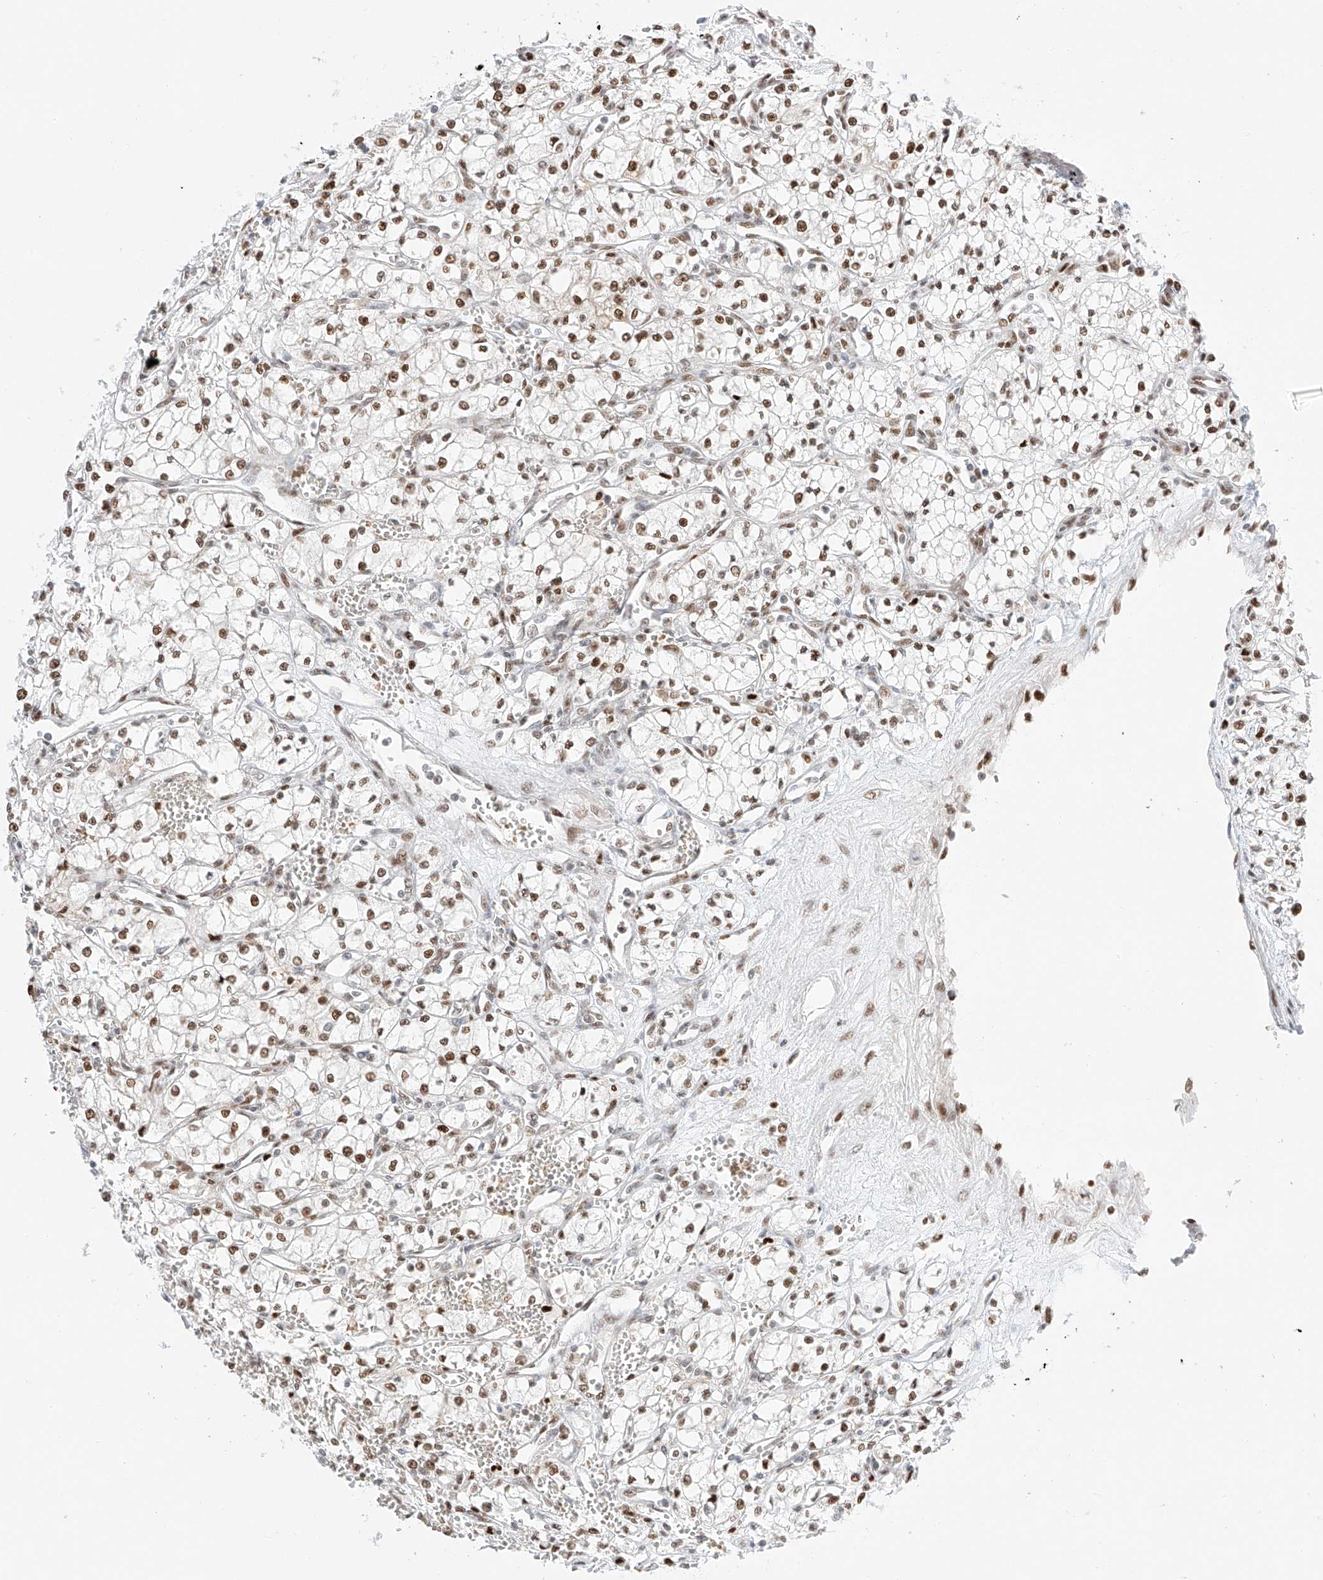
{"staining": {"intensity": "moderate", "quantity": ">75%", "location": "nuclear"}, "tissue": "renal cancer", "cell_type": "Tumor cells", "image_type": "cancer", "snomed": [{"axis": "morphology", "description": "Adenocarcinoma, NOS"}, {"axis": "topography", "description": "Kidney"}], "caption": "Immunohistochemistry photomicrograph of neoplastic tissue: renal adenocarcinoma stained using IHC reveals medium levels of moderate protein expression localized specifically in the nuclear of tumor cells, appearing as a nuclear brown color.", "gene": "APIP", "patient": {"sex": "male", "age": 59}}